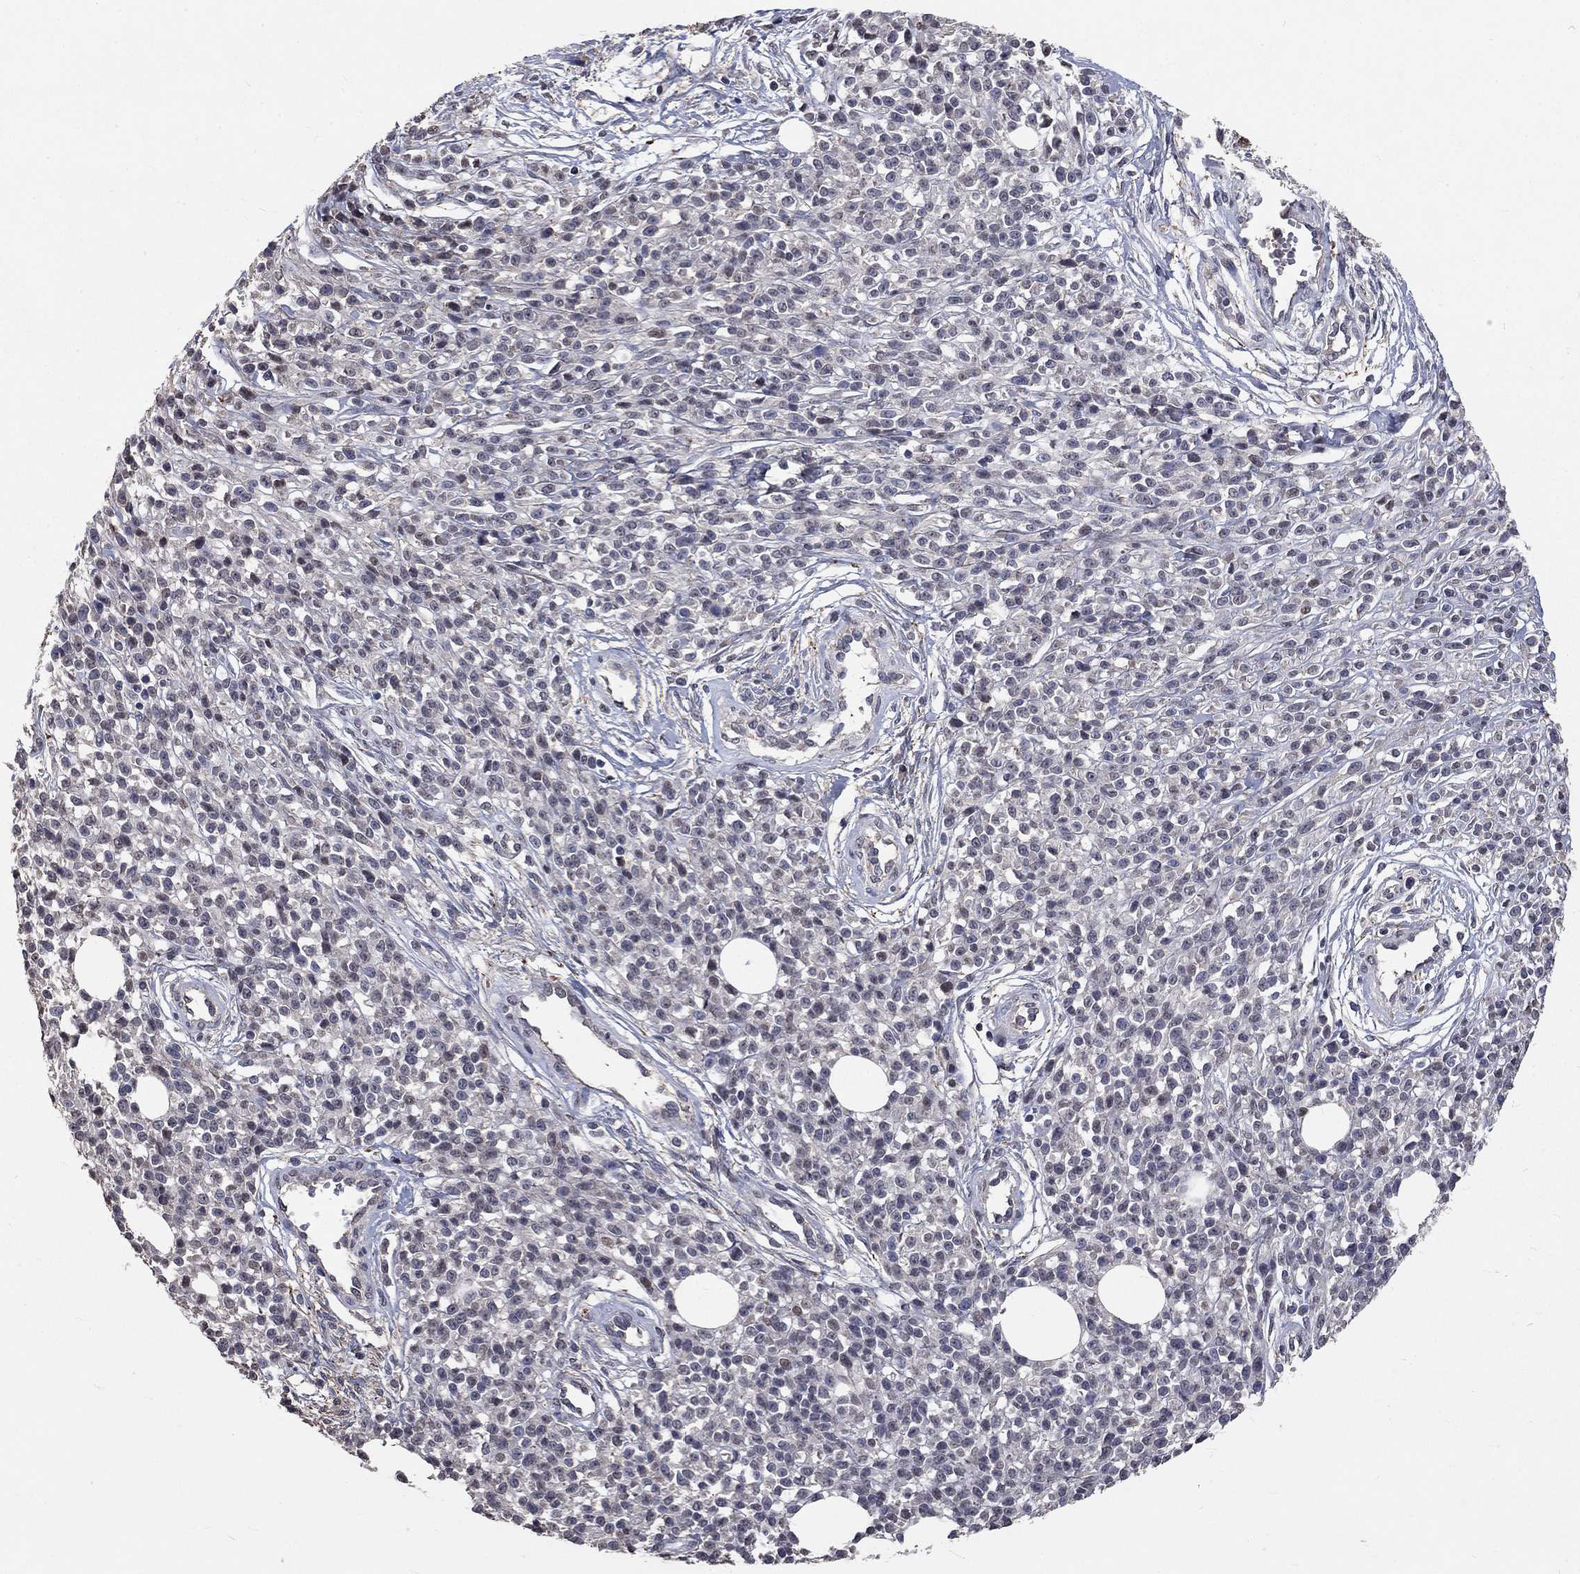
{"staining": {"intensity": "negative", "quantity": "none", "location": "none"}, "tissue": "melanoma", "cell_type": "Tumor cells", "image_type": "cancer", "snomed": [{"axis": "morphology", "description": "Malignant melanoma, NOS"}, {"axis": "topography", "description": "Skin"}, {"axis": "topography", "description": "Skin of trunk"}], "caption": "Immunohistochemical staining of melanoma displays no significant positivity in tumor cells. The staining is performed using DAB (3,3'-diaminobenzidine) brown chromogen with nuclei counter-stained in using hematoxylin.", "gene": "CHST5", "patient": {"sex": "male", "age": 74}}